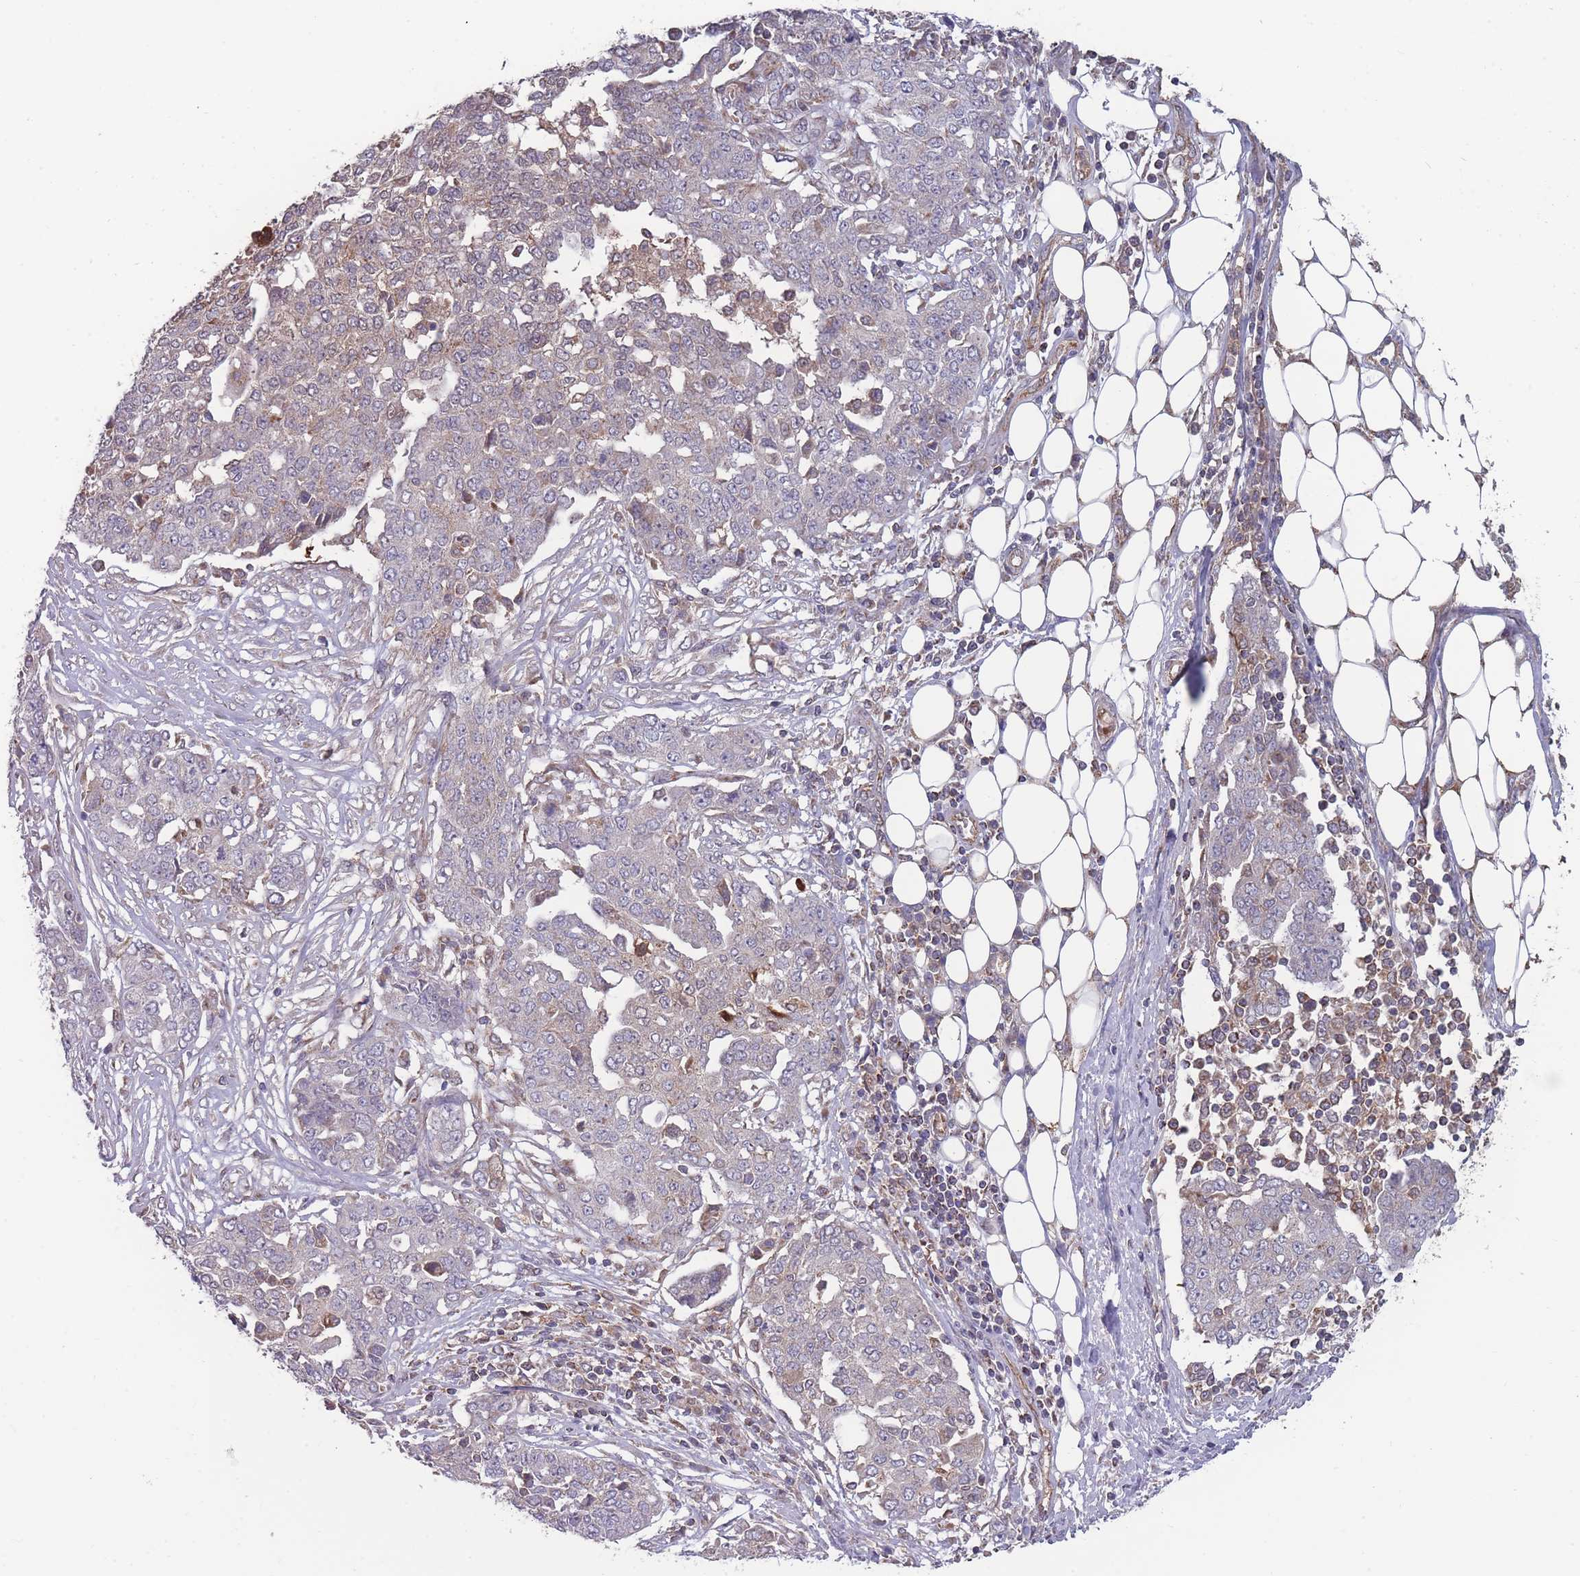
{"staining": {"intensity": "negative", "quantity": "none", "location": "none"}, "tissue": "ovarian cancer", "cell_type": "Tumor cells", "image_type": "cancer", "snomed": [{"axis": "morphology", "description": "Cystadenocarcinoma, serous, NOS"}, {"axis": "topography", "description": "Soft tissue"}, {"axis": "topography", "description": "Ovary"}], "caption": "Protein analysis of serous cystadenocarcinoma (ovarian) reveals no significant positivity in tumor cells.", "gene": "SLC35B4", "patient": {"sex": "female", "age": 57}}